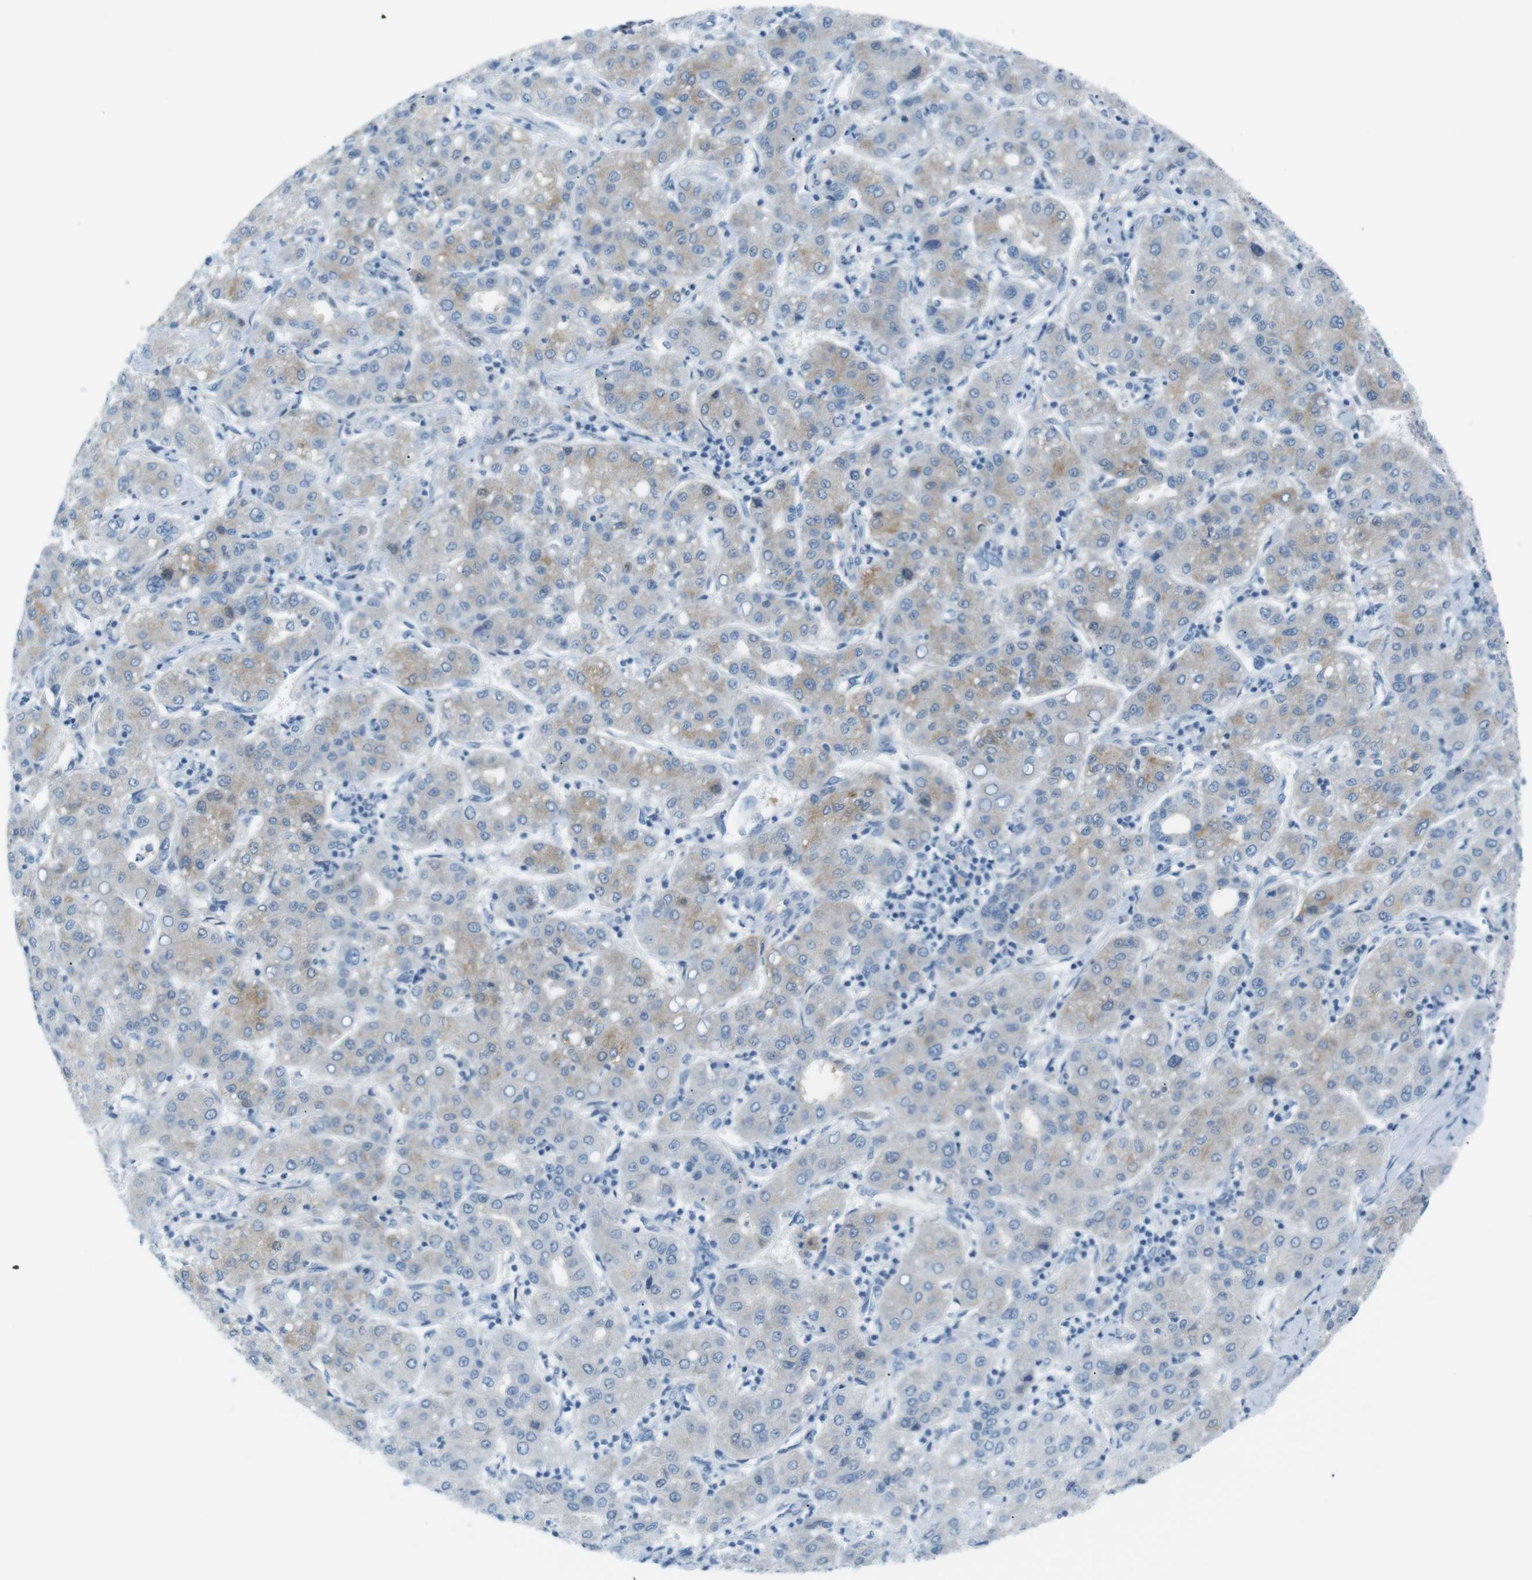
{"staining": {"intensity": "negative", "quantity": "none", "location": "none"}, "tissue": "liver cancer", "cell_type": "Tumor cells", "image_type": "cancer", "snomed": [{"axis": "morphology", "description": "Carcinoma, Hepatocellular, NOS"}, {"axis": "topography", "description": "Liver"}], "caption": "There is no significant expression in tumor cells of liver cancer (hepatocellular carcinoma).", "gene": "AZGP1", "patient": {"sex": "male", "age": 65}}